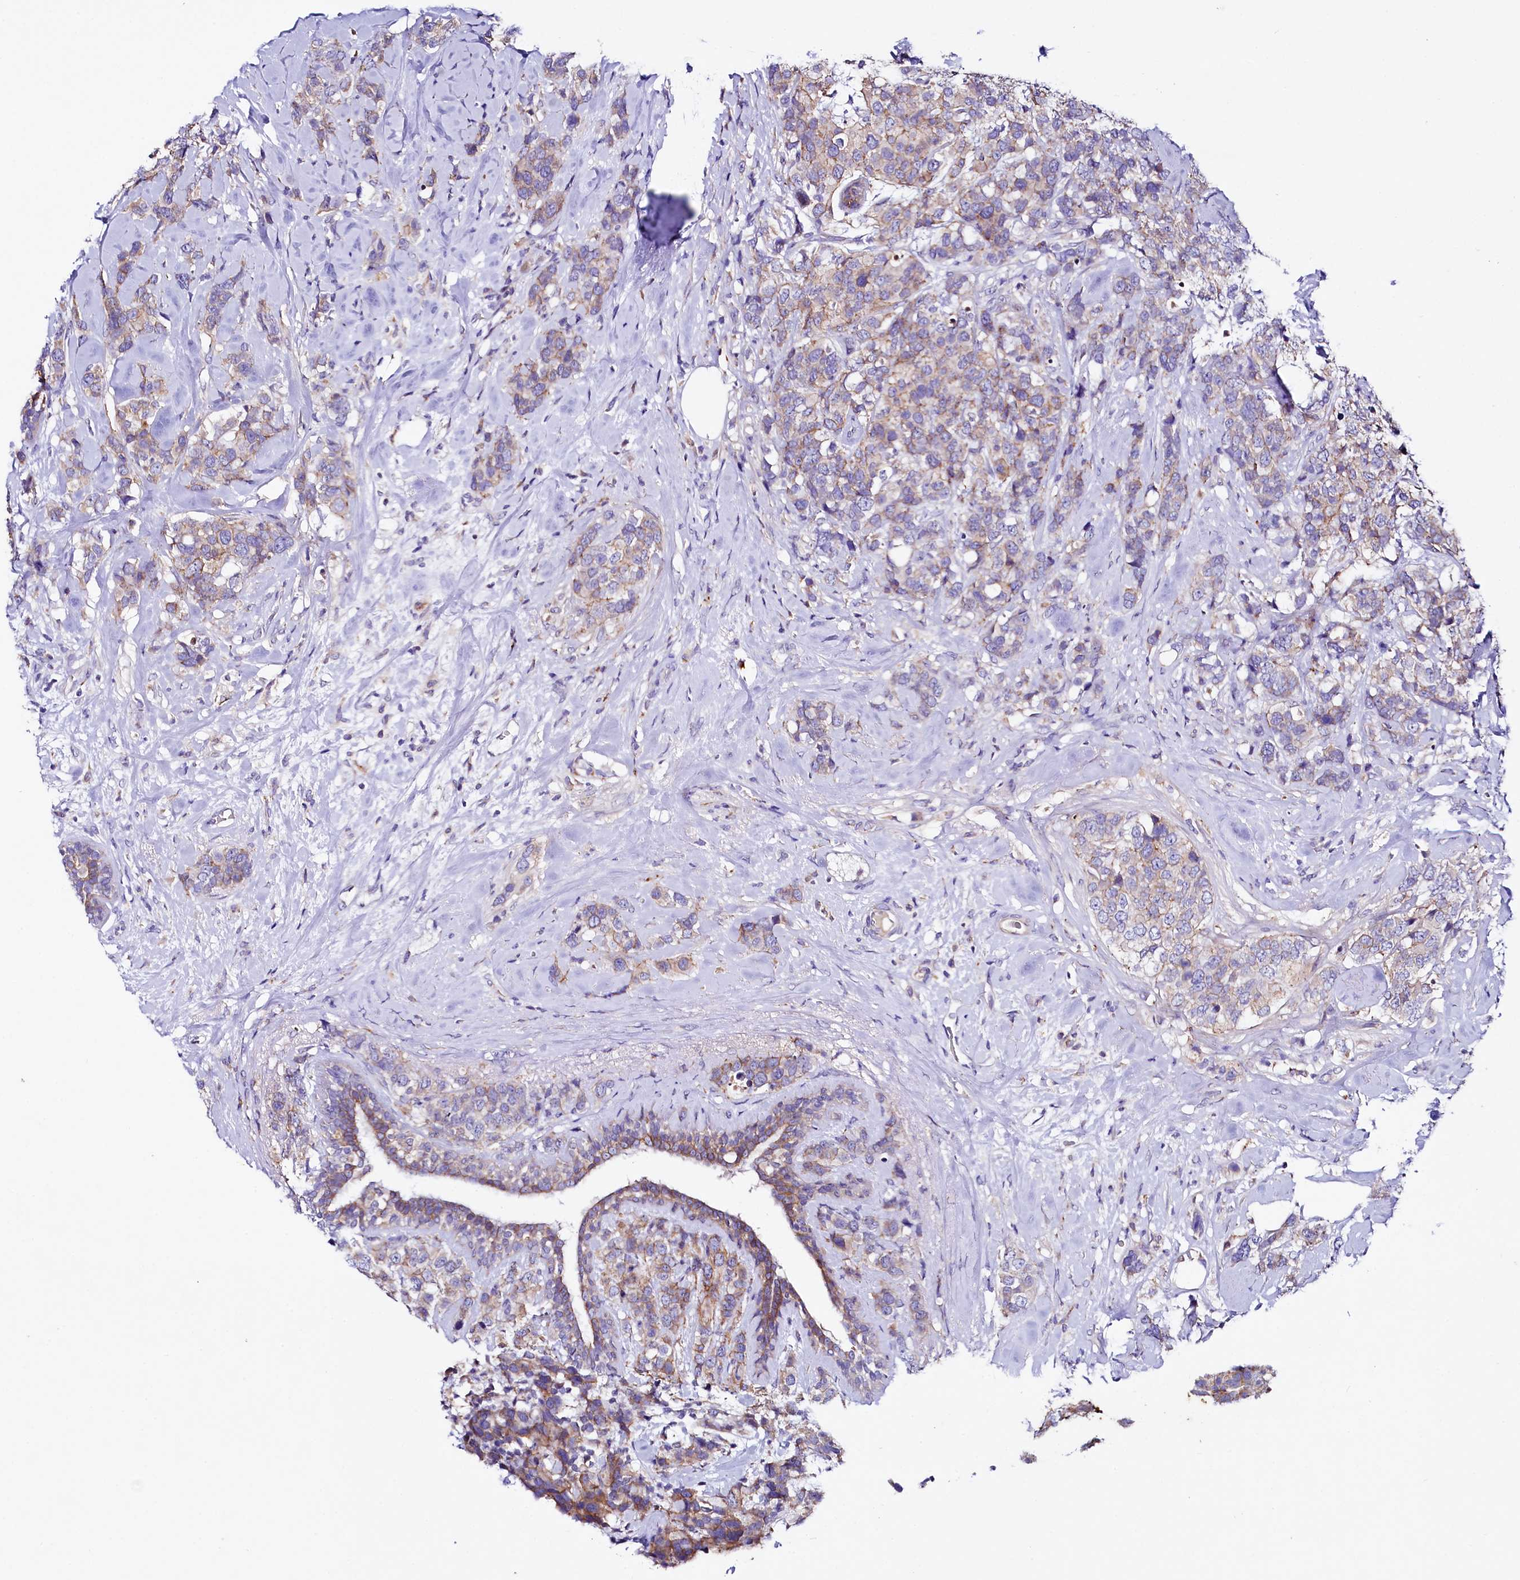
{"staining": {"intensity": "moderate", "quantity": "<25%", "location": "cytoplasmic/membranous"}, "tissue": "breast cancer", "cell_type": "Tumor cells", "image_type": "cancer", "snomed": [{"axis": "morphology", "description": "Lobular carcinoma"}, {"axis": "topography", "description": "Breast"}], "caption": "DAB (3,3'-diaminobenzidine) immunohistochemical staining of breast cancer (lobular carcinoma) reveals moderate cytoplasmic/membranous protein expression in about <25% of tumor cells. (IHC, brightfield microscopy, high magnification).", "gene": "SACM1L", "patient": {"sex": "female", "age": 59}}